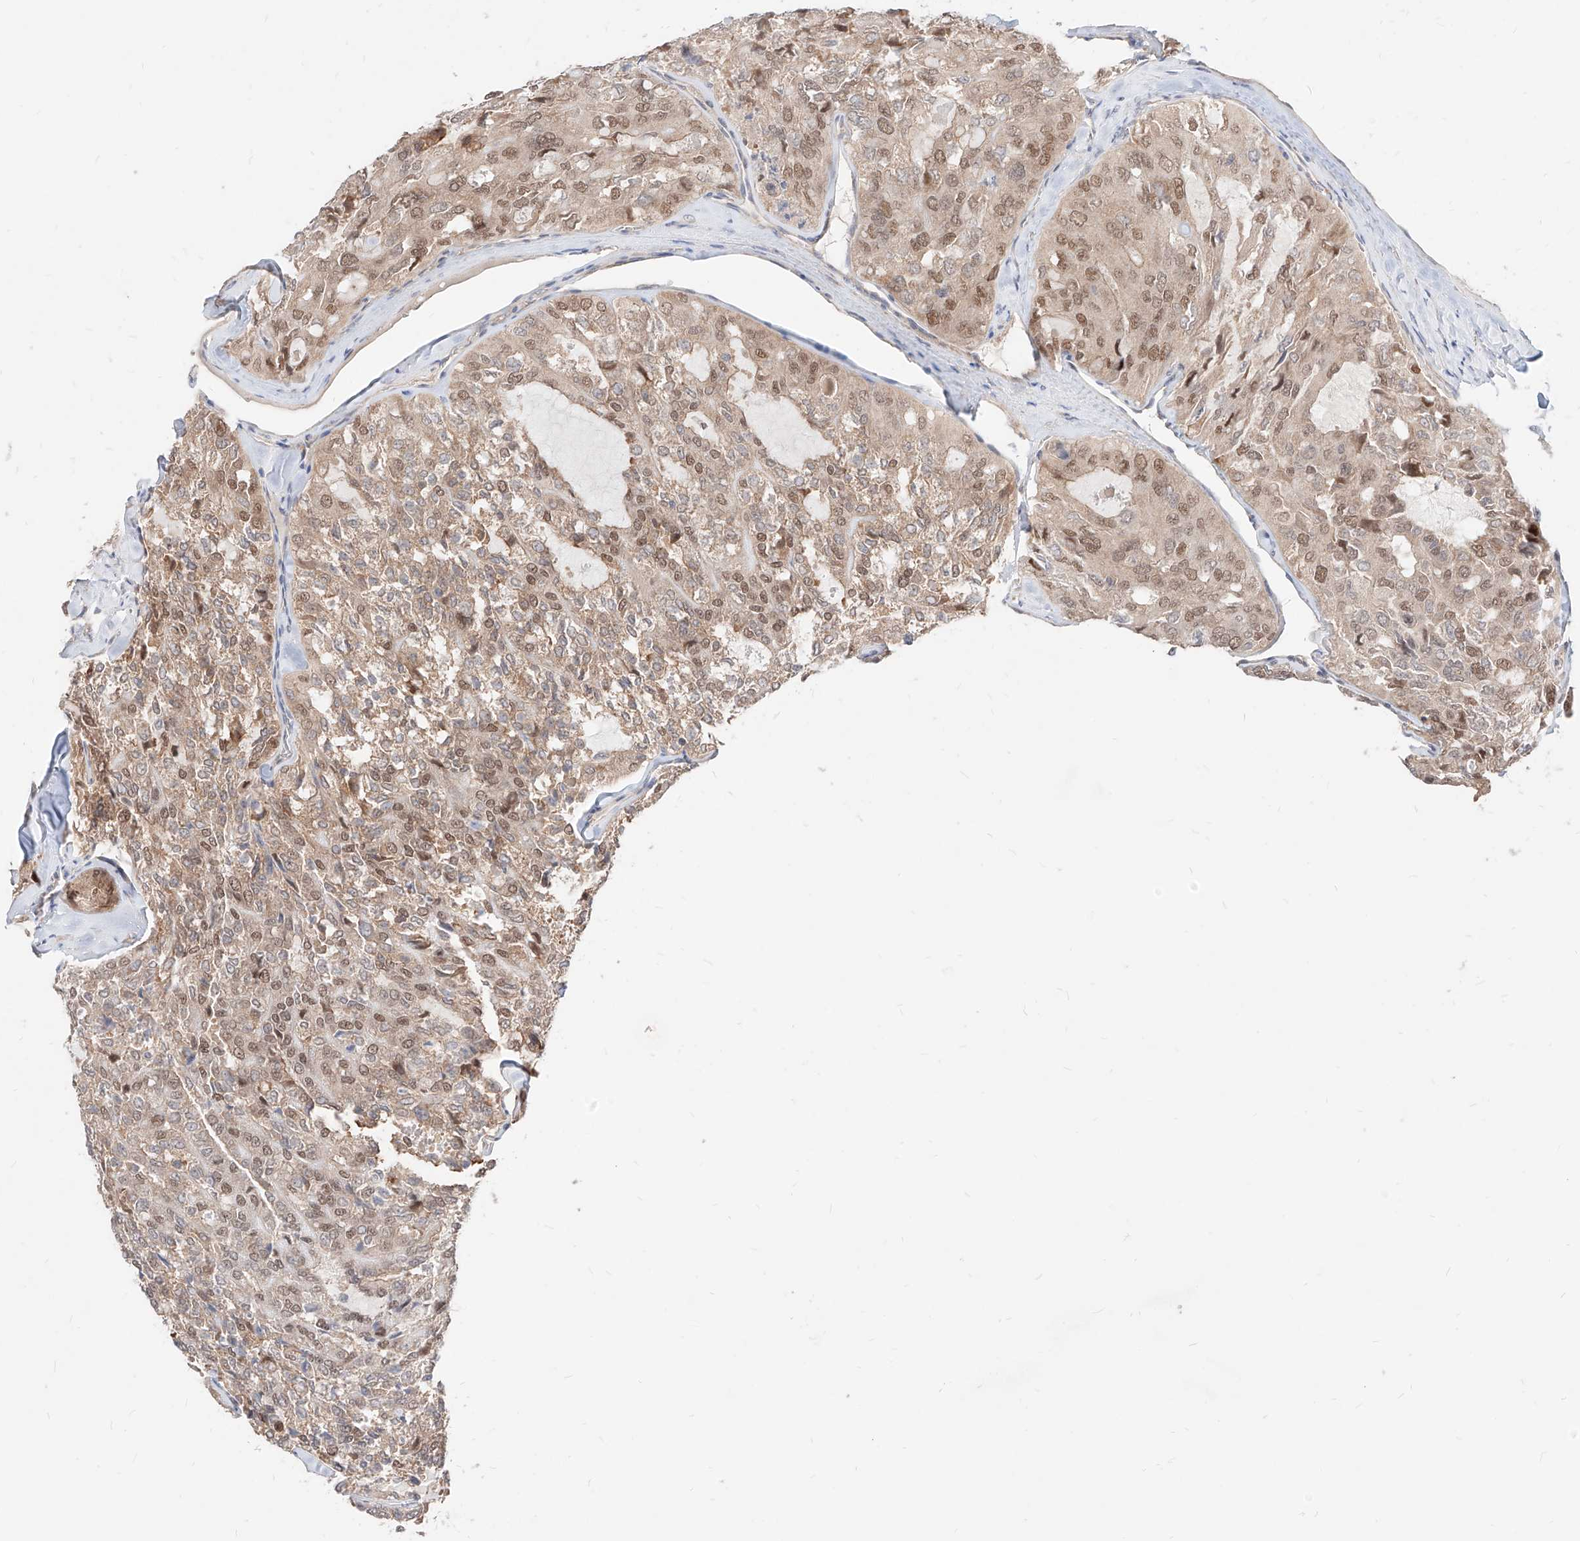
{"staining": {"intensity": "moderate", "quantity": "25%-75%", "location": "nuclear"}, "tissue": "thyroid cancer", "cell_type": "Tumor cells", "image_type": "cancer", "snomed": [{"axis": "morphology", "description": "Follicular adenoma carcinoma, NOS"}, {"axis": "topography", "description": "Thyroid gland"}], "caption": "This is an image of immunohistochemistry staining of thyroid follicular adenoma carcinoma, which shows moderate staining in the nuclear of tumor cells.", "gene": "TSNAX", "patient": {"sex": "male", "age": 75}}